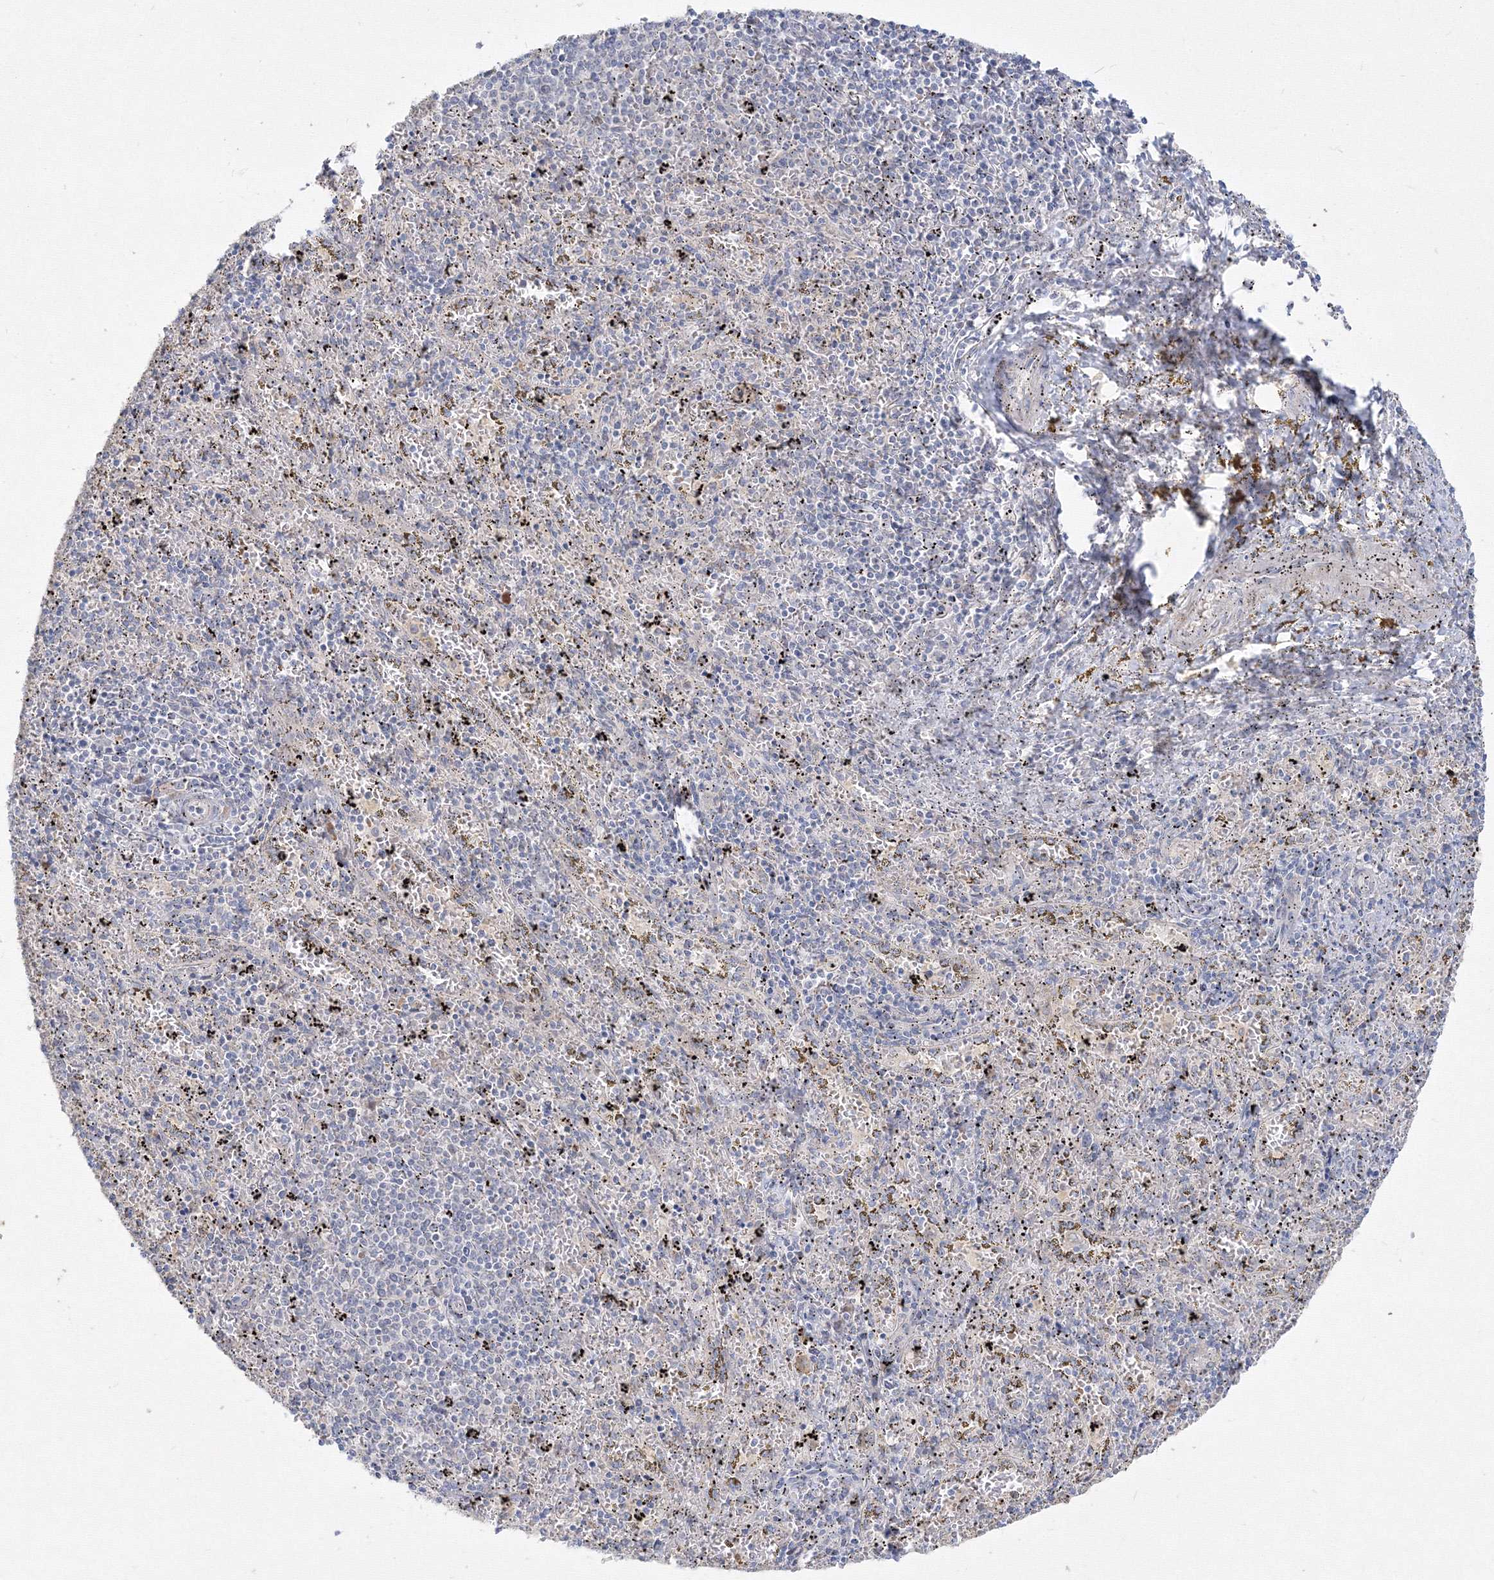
{"staining": {"intensity": "moderate", "quantity": "<25%", "location": "cytoplasmic/membranous"}, "tissue": "spleen", "cell_type": "Cells in red pulp", "image_type": "normal", "snomed": [{"axis": "morphology", "description": "Normal tissue, NOS"}, {"axis": "topography", "description": "Spleen"}], "caption": "Normal spleen reveals moderate cytoplasmic/membranous expression in about <25% of cells in red pulp (brown staining indicates protein expression, while blue staining denotes nuclei)..", "gene": "FBXL8", "patient": {"sex": "male", "age": 11}}